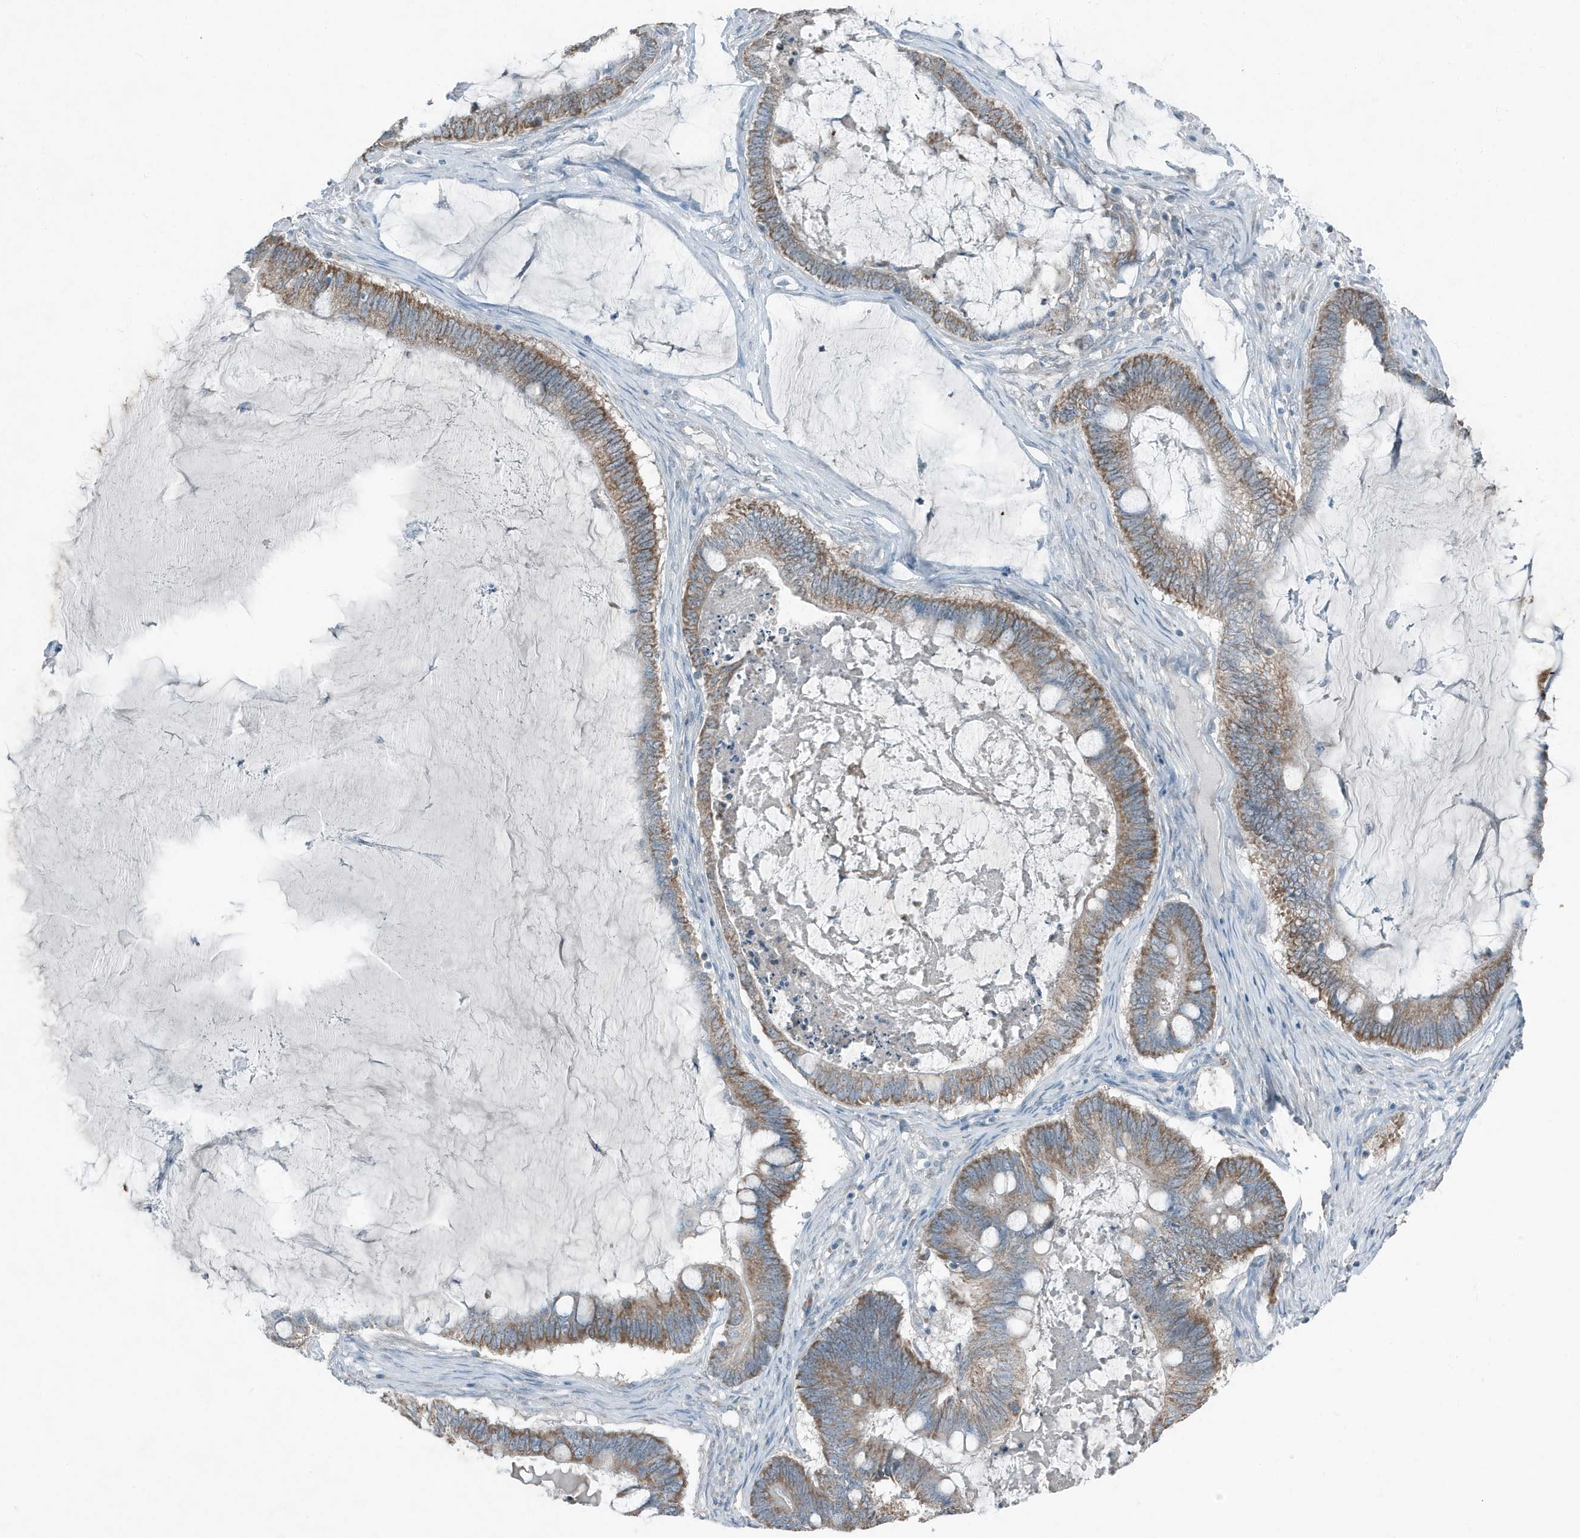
{"staining": {"intensity": "moderate", "quantity": ">75%", "location": "cytoplasmic/membranous"}, "tissue": "ovarian cancer", "cell_type": "Tumor cells", "image_type": "cancer", "snomed": [{"axis": "morphology", "description": "Cystadenocarcinoma, mucinous, NOS"}, {"axis": "topography", "description": "Ovary"}], "caption": "Immunohistochemistry photomicrograph of human ovarian mucinous cystadenocarcinoma stained for a protein (brown), which displays medium levels of moderate cytoplasmic/membranous staining in about >75% of tumor cells.", "gene": "MT-CYB", "patient": {"sex": "female", "age": 61}}